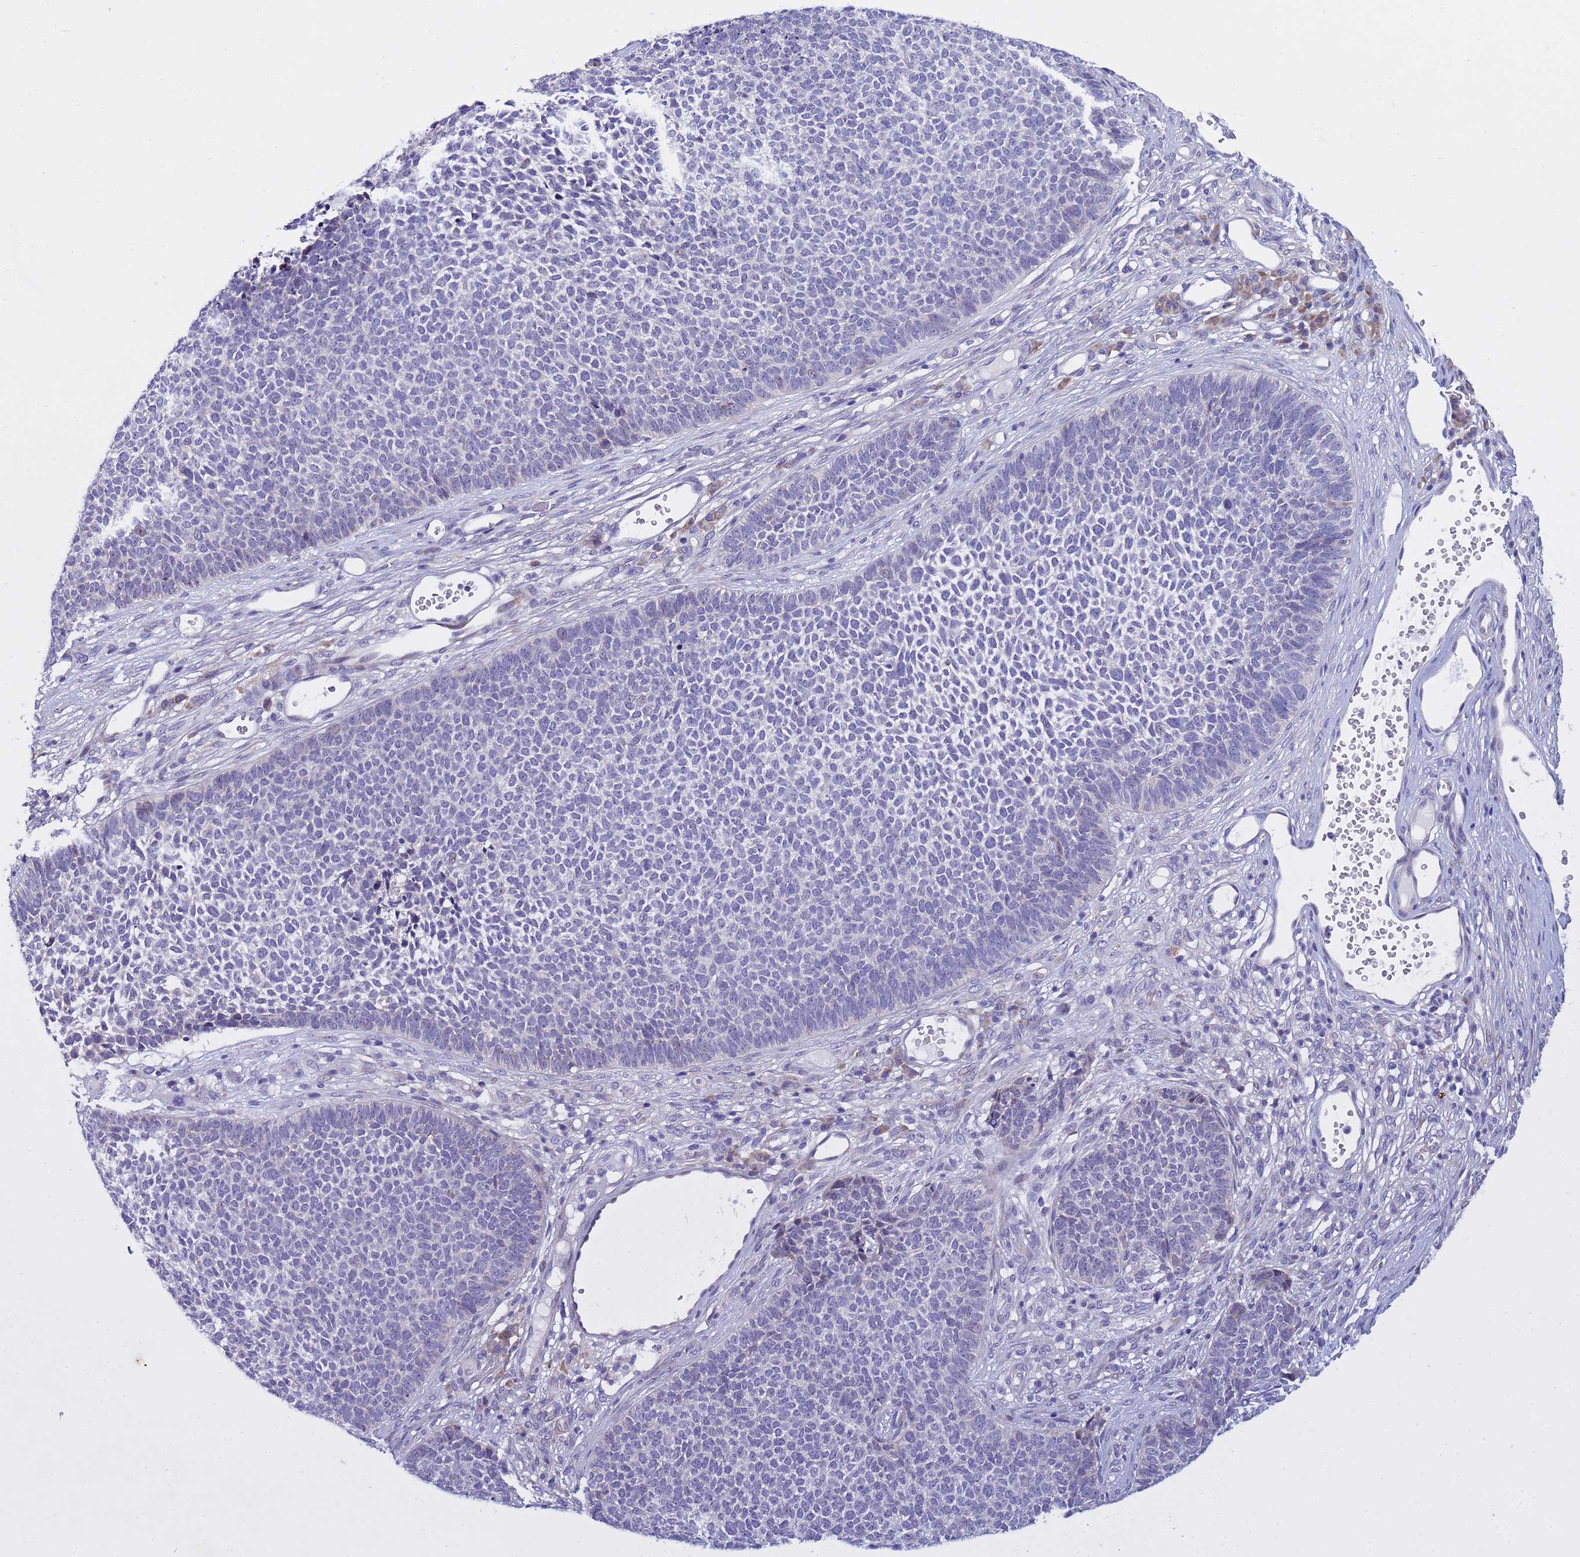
{"staining": {"intensity": "negative", "quantity": "none", "location": "none"}, "tissue": "skin cancer", "cell_type": "Tumor cells", "image_type": "cancer", "snomed": [{"axis": "morphology", "description": "Basal cell carcinoma"}, {"axis": "topography", "description": "Skin"}], "caption": "DAB (3,3'-diaminobenzidine) immunohistochemical staining of human skin cancer shows no significant positivity in tumor cells.", "gene": "IGSF11", "patient": {"sex": "female", "age": 84}}